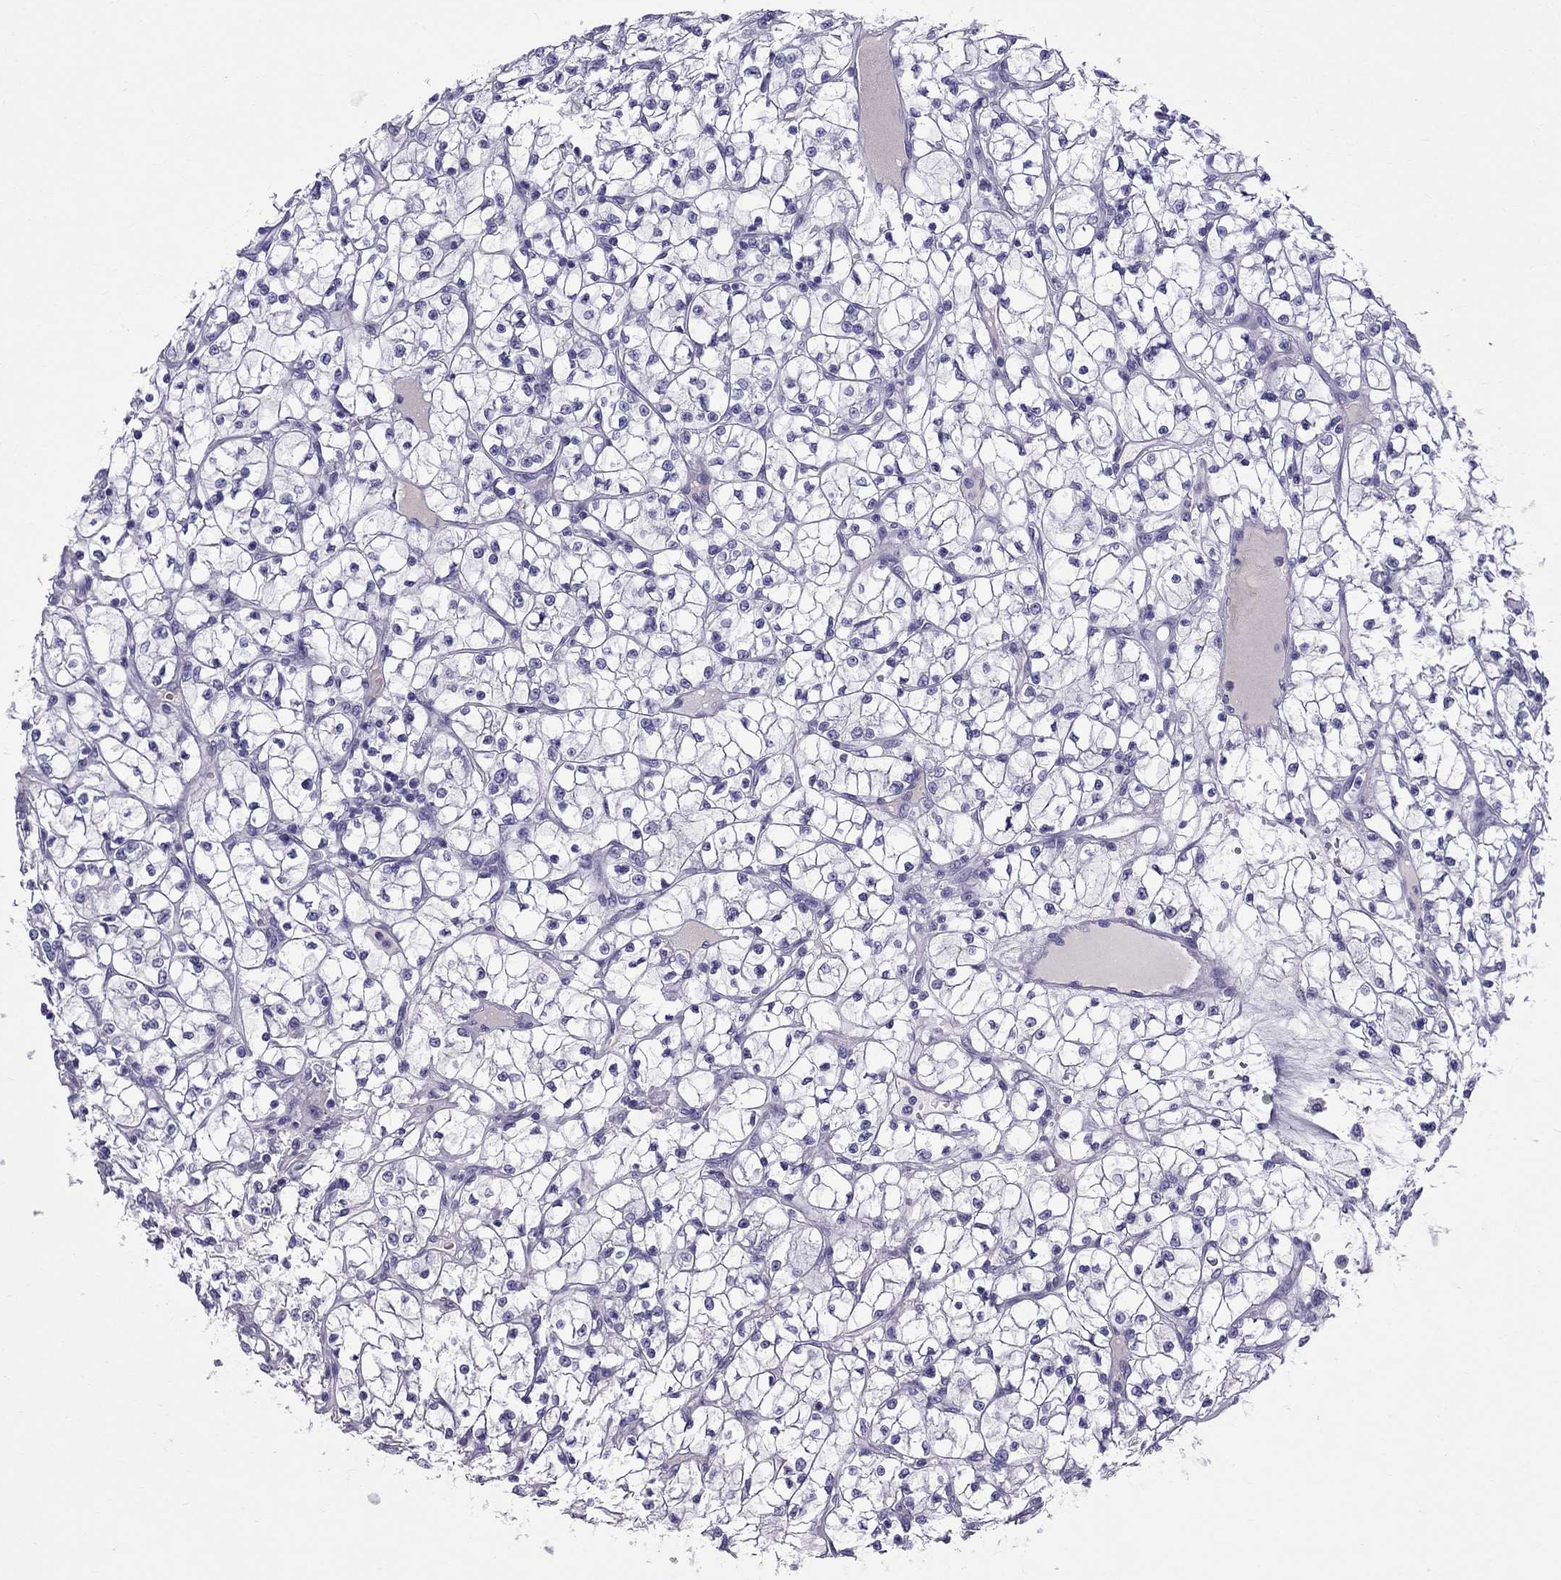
{"staining": {"intensity": "negative", "quantity": "none", "location": "none"}, "tissue": "renal cancer", "cell_type": "Tumor cells", "image_type": "cancer", "snomed": [{"axis": "morphology", "description": "Adenocarcinoma, NOS"}, {"axis": "topography", "description": "Kidney"}], "caption": "Renal cancer (adenocarcinoma) was stained to show a protein in brown. There is no significant expression in tumor cells. The staining was performed using DAB to visualize the protein expression in brown, while the nuclei were stained in blue with hematoxylin (Magnification: 20x).", "gene": "SCART1", "patient": {"sex": "female", "age": 64}}